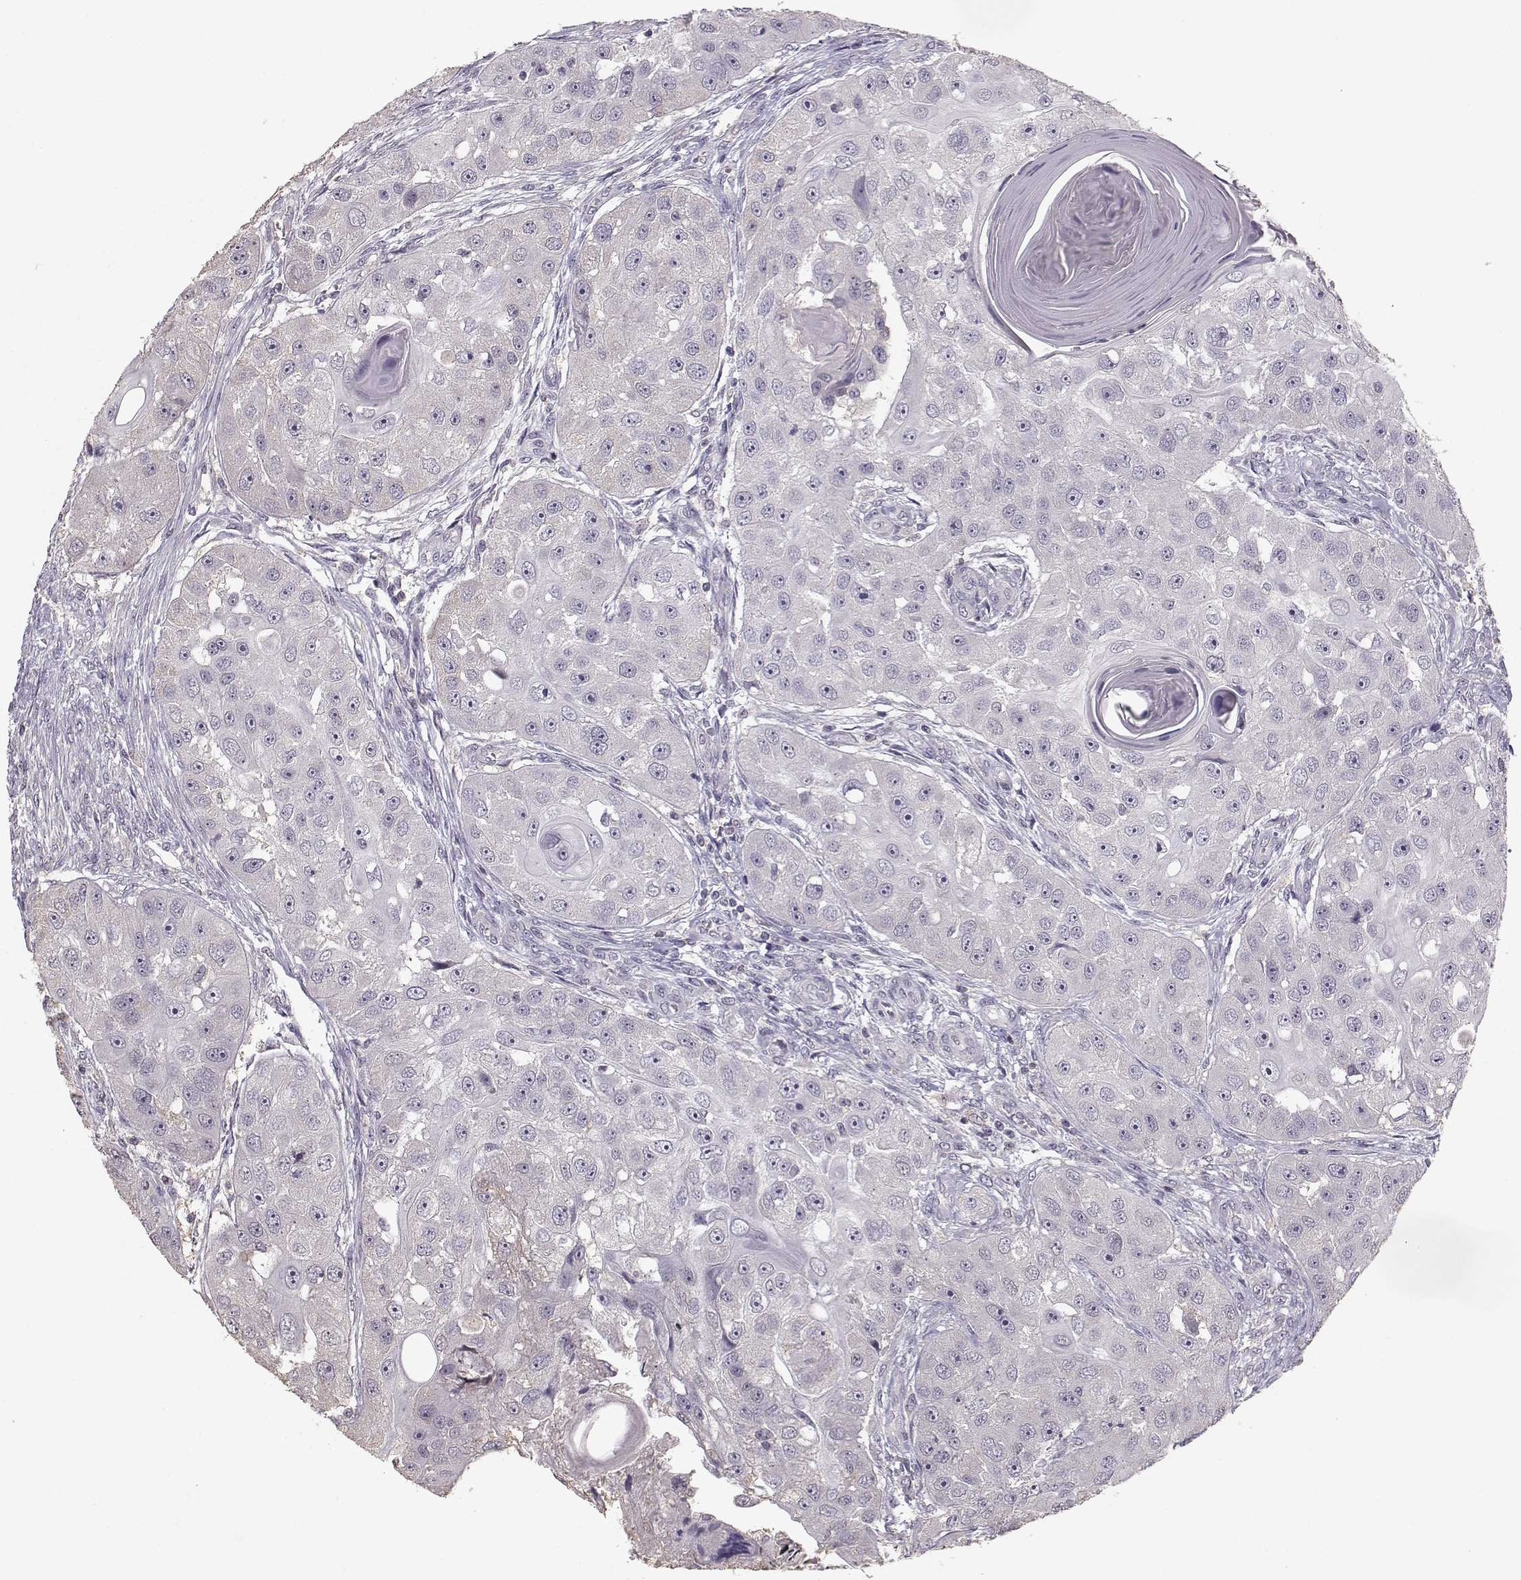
{"staining": {"intensity": "negative", "quantity": "none", "location": "none"}, "tissue": "head and neck cancer", "cell_type": "Tumor cells", "image_type": "cancer", "snomed": [{"axis": "morphology", "description": "Squamous cell carcinoma, NOS"}, {"axis": "topography", "description": "Head-Neck"}], "caption": "Squamous cell carcinoma (head and neck) stained for a protein using immunohistochemistry shows no positivity tumor cells.", "gene": "UROC1", "patient": {"sex": "male", "age": 51}}